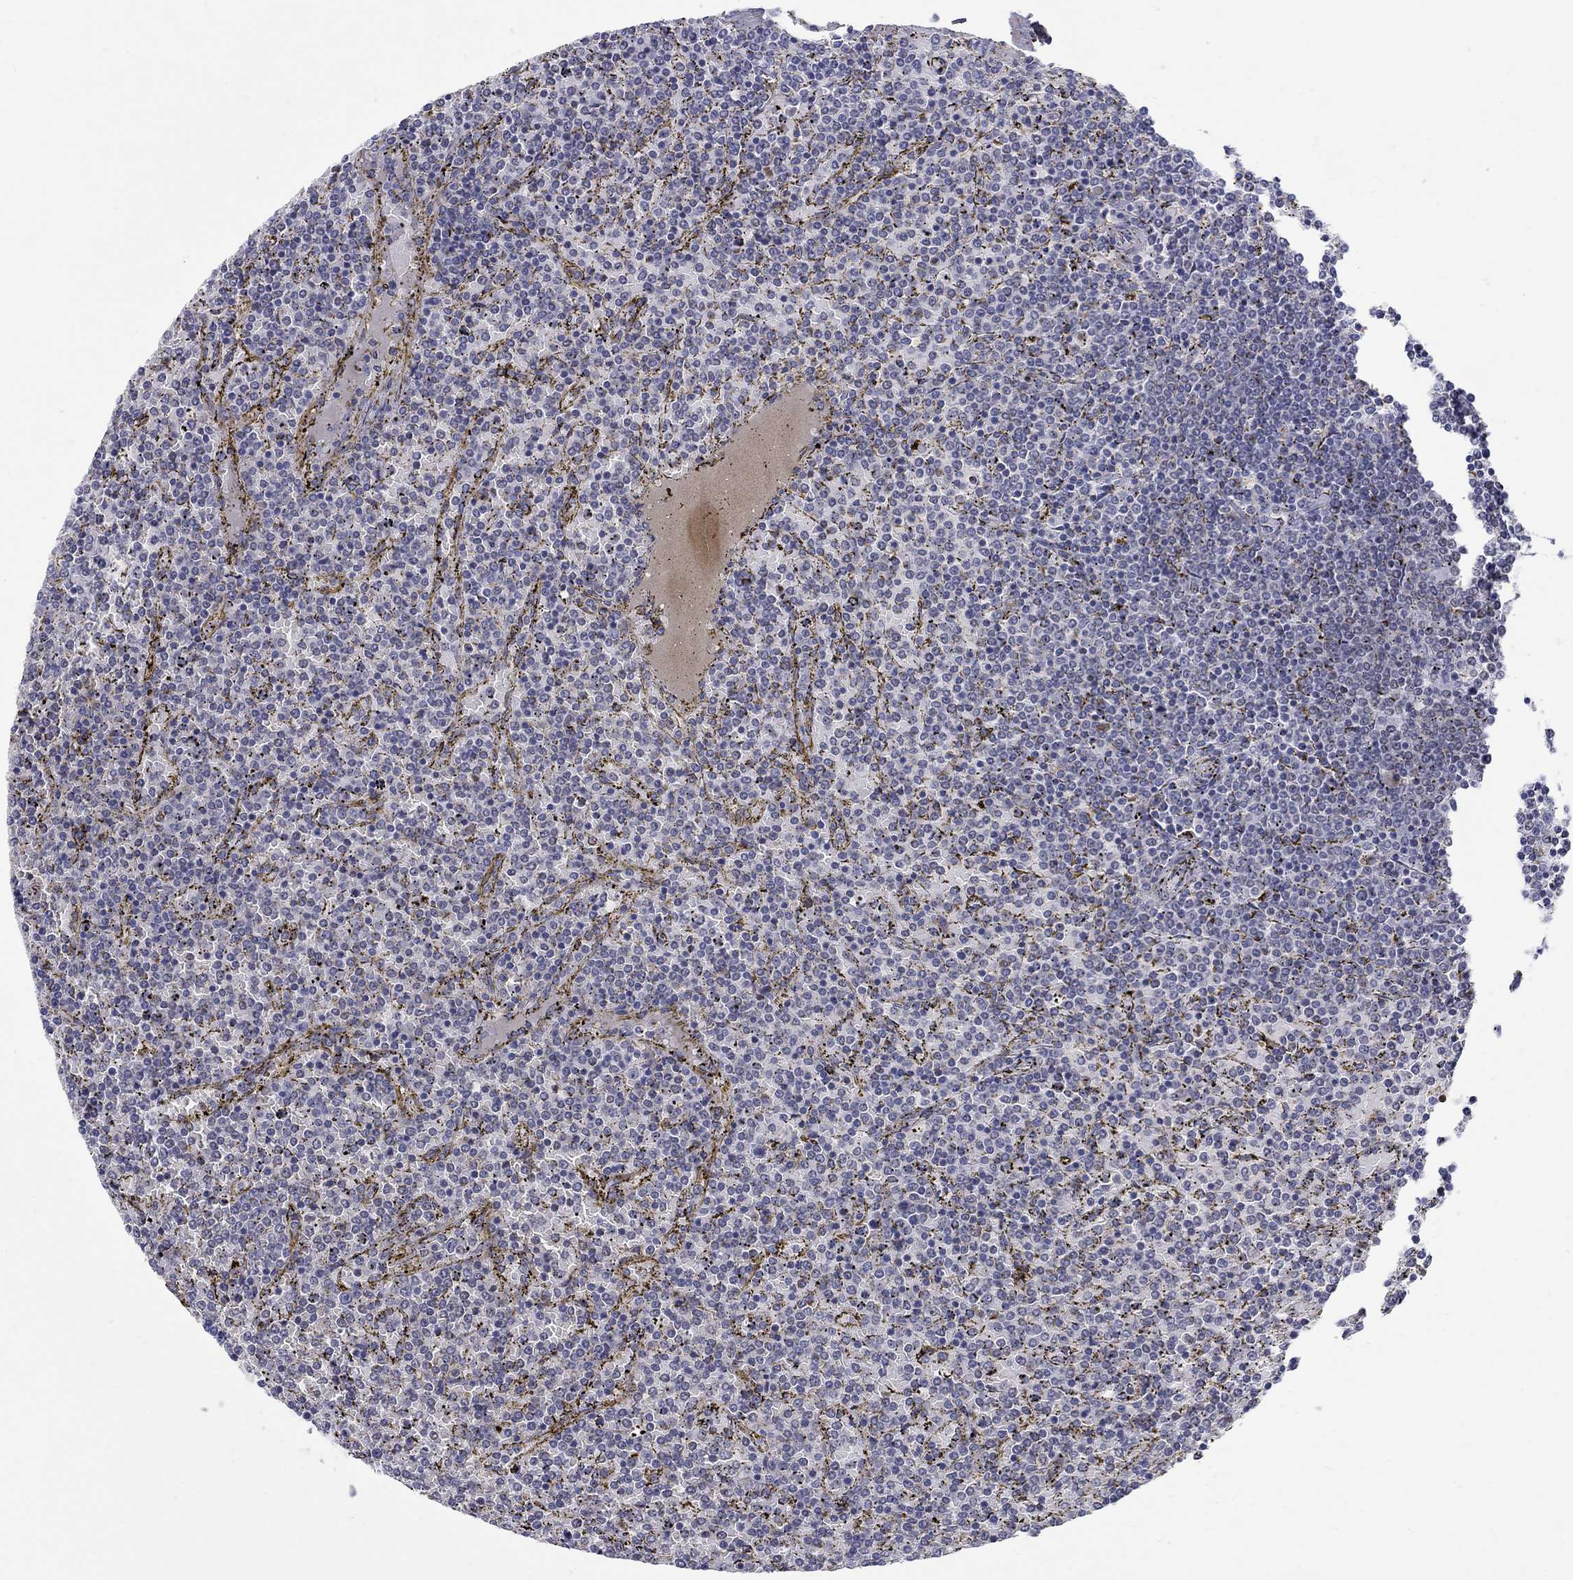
{"staining": {"intensity": "negative", "quantity": "none", "location": "none"}, "tissue": "lymphoma", "cell_type": "Tumor cells", "image_type": "cancer", "snomed": [{"axis": "morphology", "description": "Malignant lymphoma, non-Hodgkin's type, Low grade"}, {"axis": "topography", "description": "Spleen"}], "caption": "The micrograph reveals no significant staining in tumor cells of lymphoma.", "gene": "ABCA4", "patient": {"sex": "female", "age": 77}}